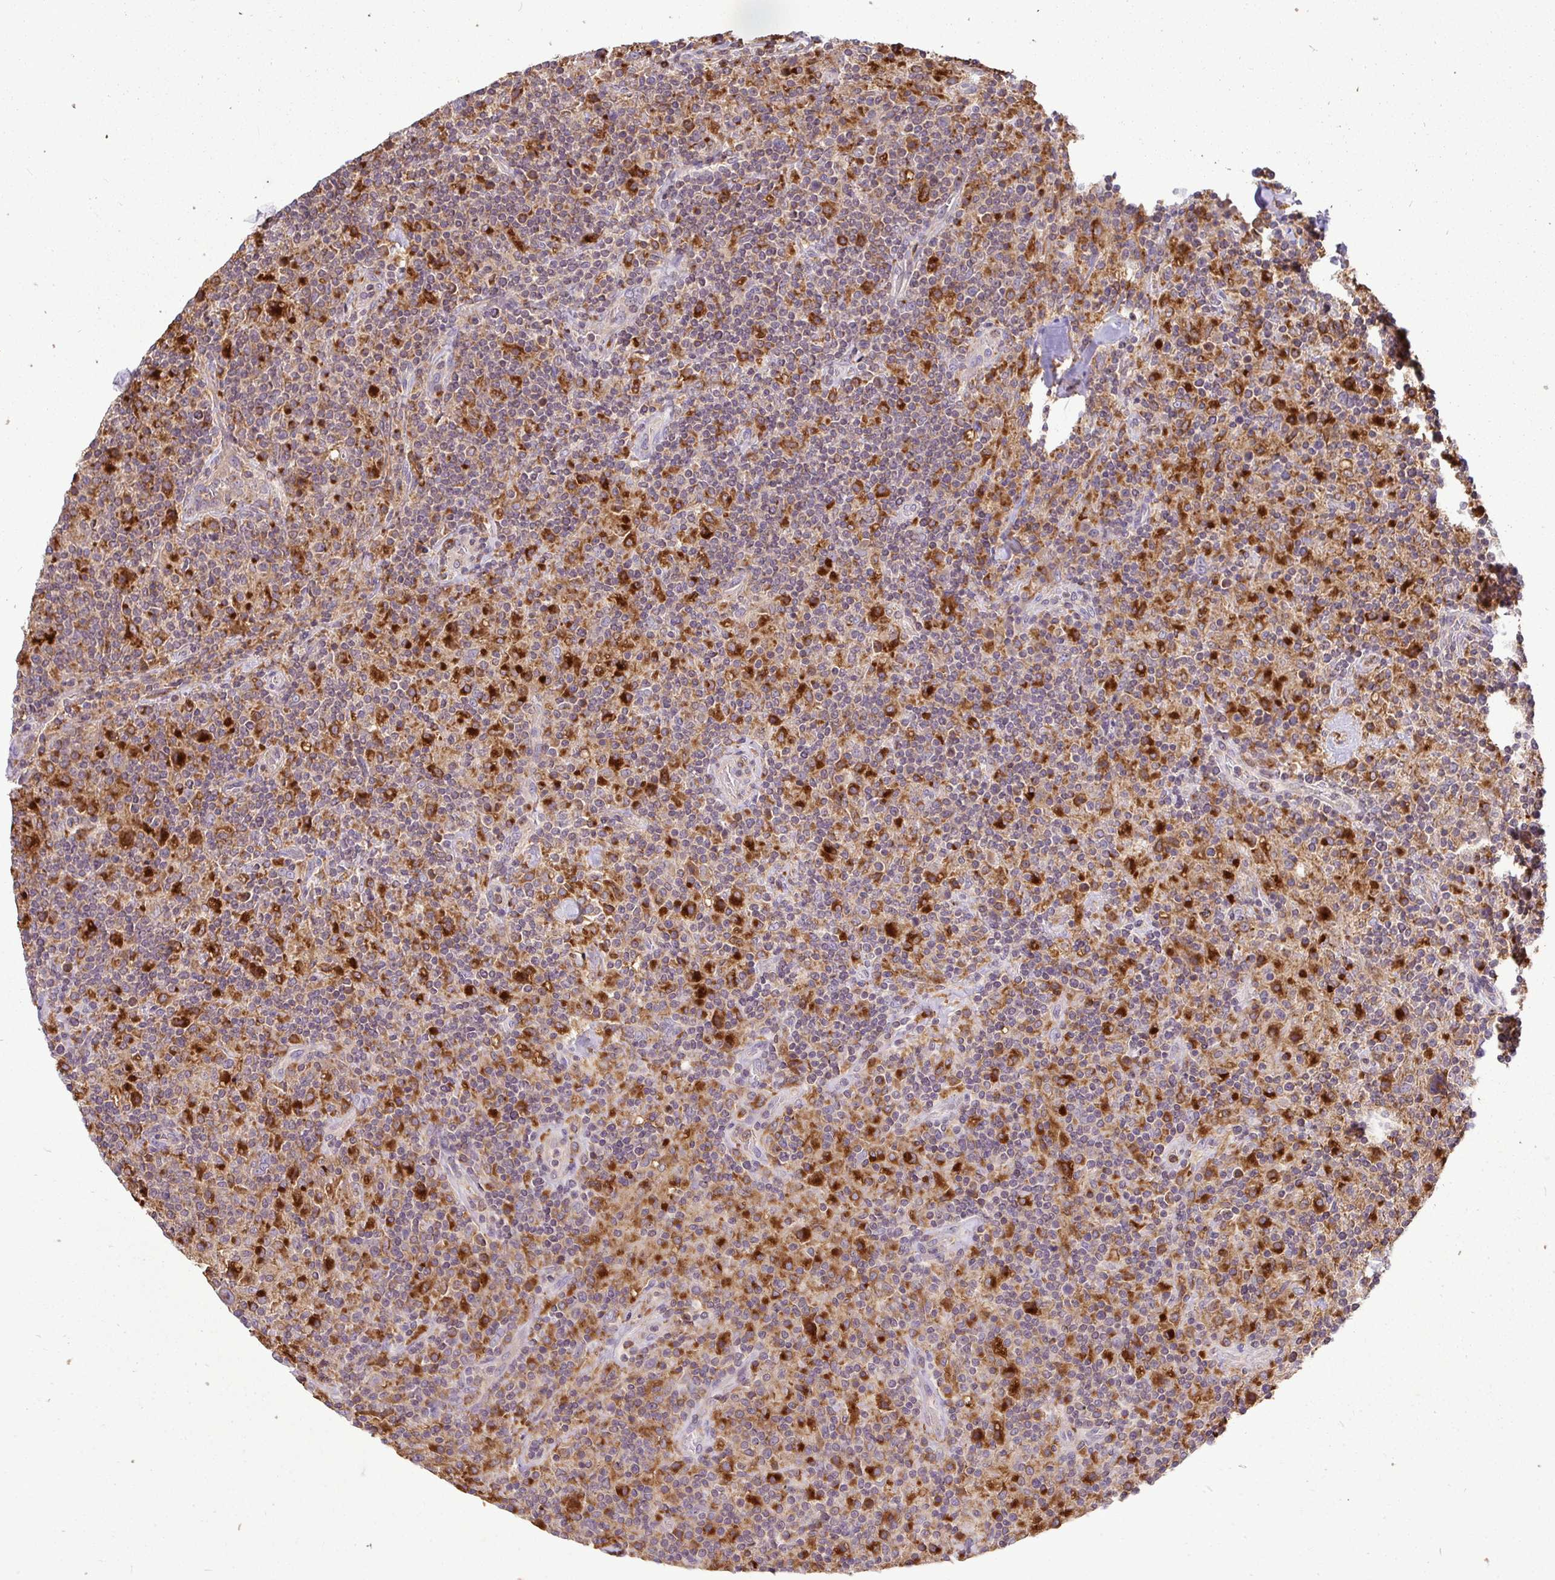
{"staining": {"intensity": "negative", "quantity": "none", "location": "none"}, "tissue": "lymphoma", "cell_type": "Tumor cells", "image_type": "cancer", "snomed": [{"axis": "morphology", "description": "Hodgkin's disease, NOS"}, {"axis": "topography", "description": "Lymph node"}], "caption": "Lymphoma was stained to show a protein in brown. There is no significant expression in tumor cells. (Stains: DAB (3,3'-diaminobenzidine) immunohistochemistry (IHC) with hematoxylin counter stain, Microscopy: brightfield microscopy at high magnification).", "gene": "ATP6V1F", "patient": {"sex": "male", "age": 70}}